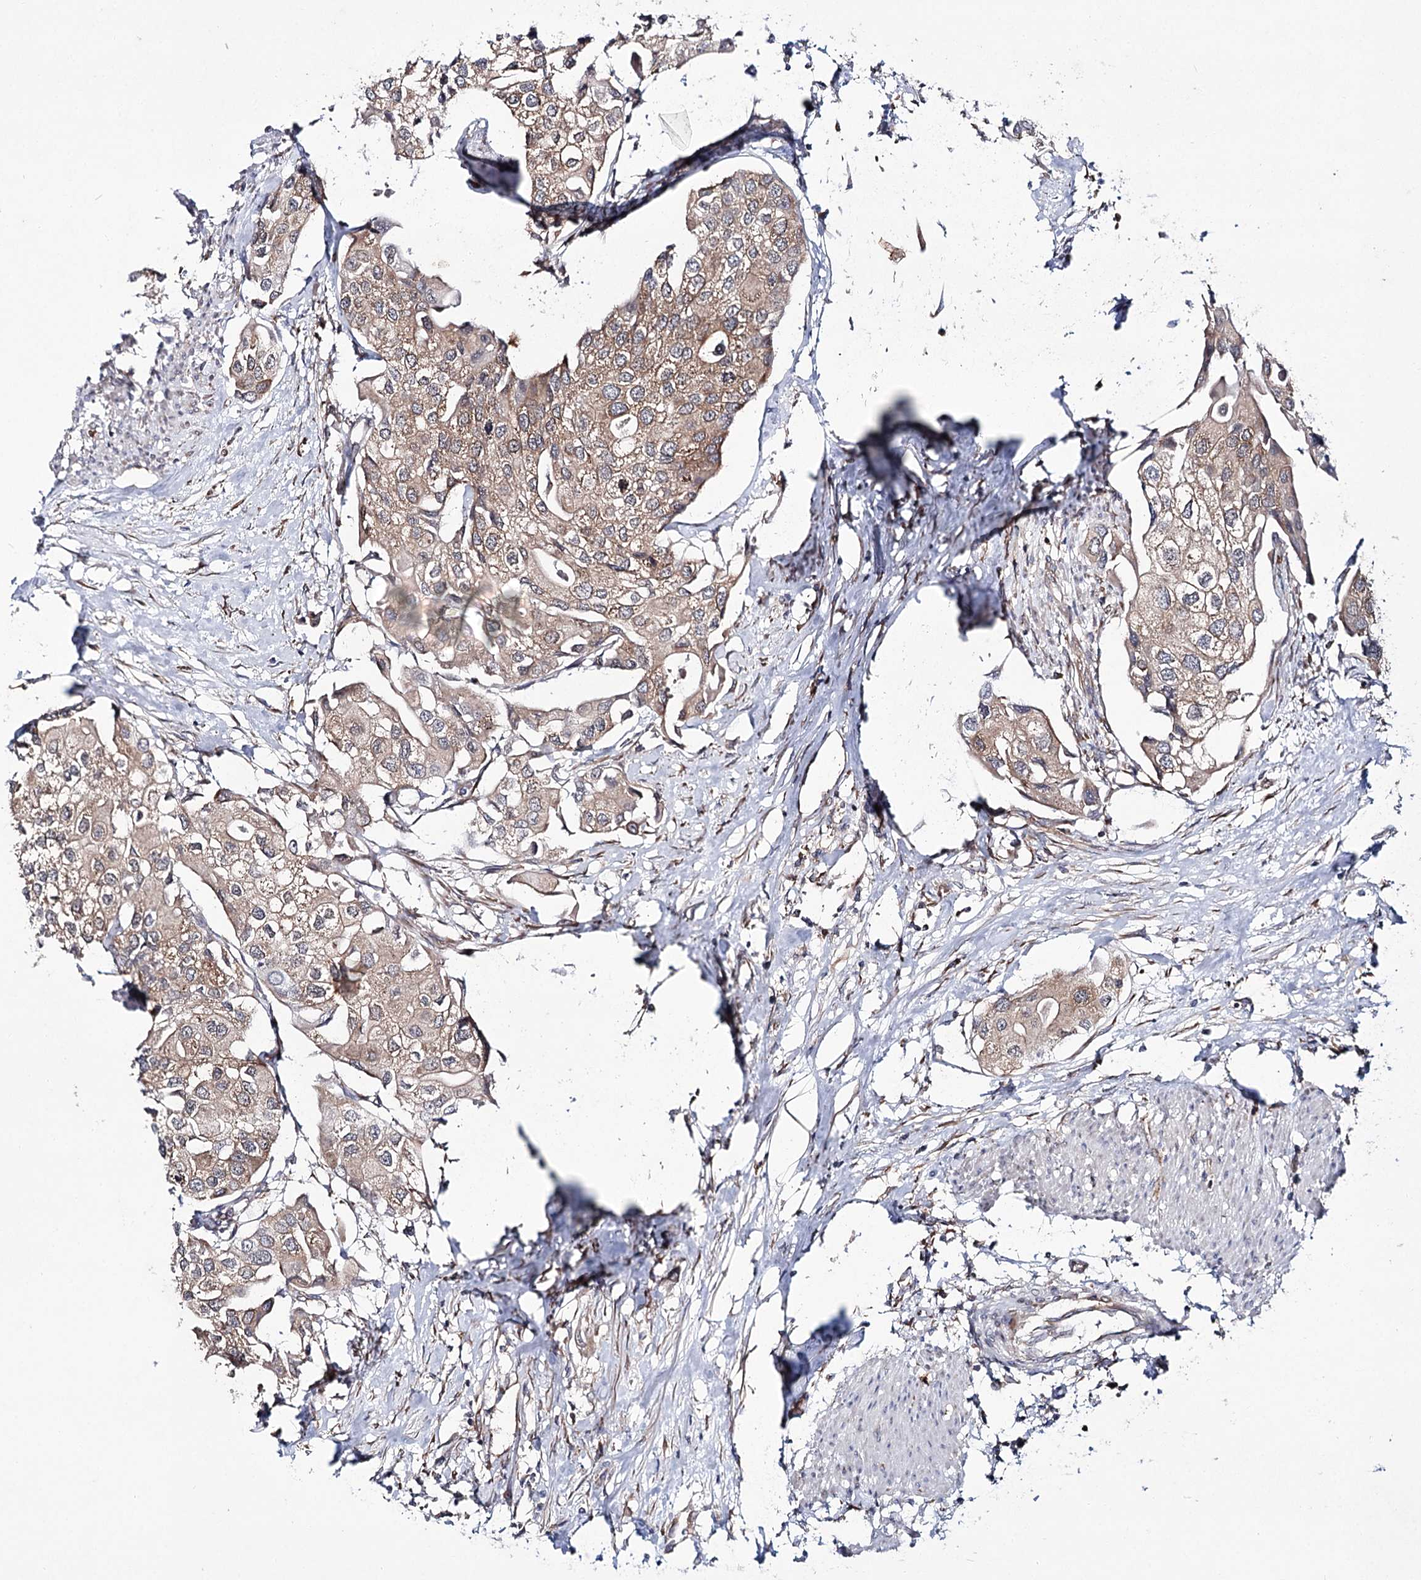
{"staining": {"intensity": "weak", "quantity": ">75%", "location": "cytoplasmic/membranous"}, "tissue": "urothelial cancer", "cell_type": "Tumor cells", "image_type": "cancer", "snomed": [{"axis": "morphology", "description": "Urothelial carcinoma, High grade"}, {"axis": "topography", "description": "Urinary bladder"}], "caption": "There is low levels of weak cytoplasmic/membranous staining in tumor cells of urothelial carcinoma (high-grade), as demonstrated by immunohistochemical staining (brown color).", "gene": "VWA2", "patient": {"sex": "male", "age": 64}}